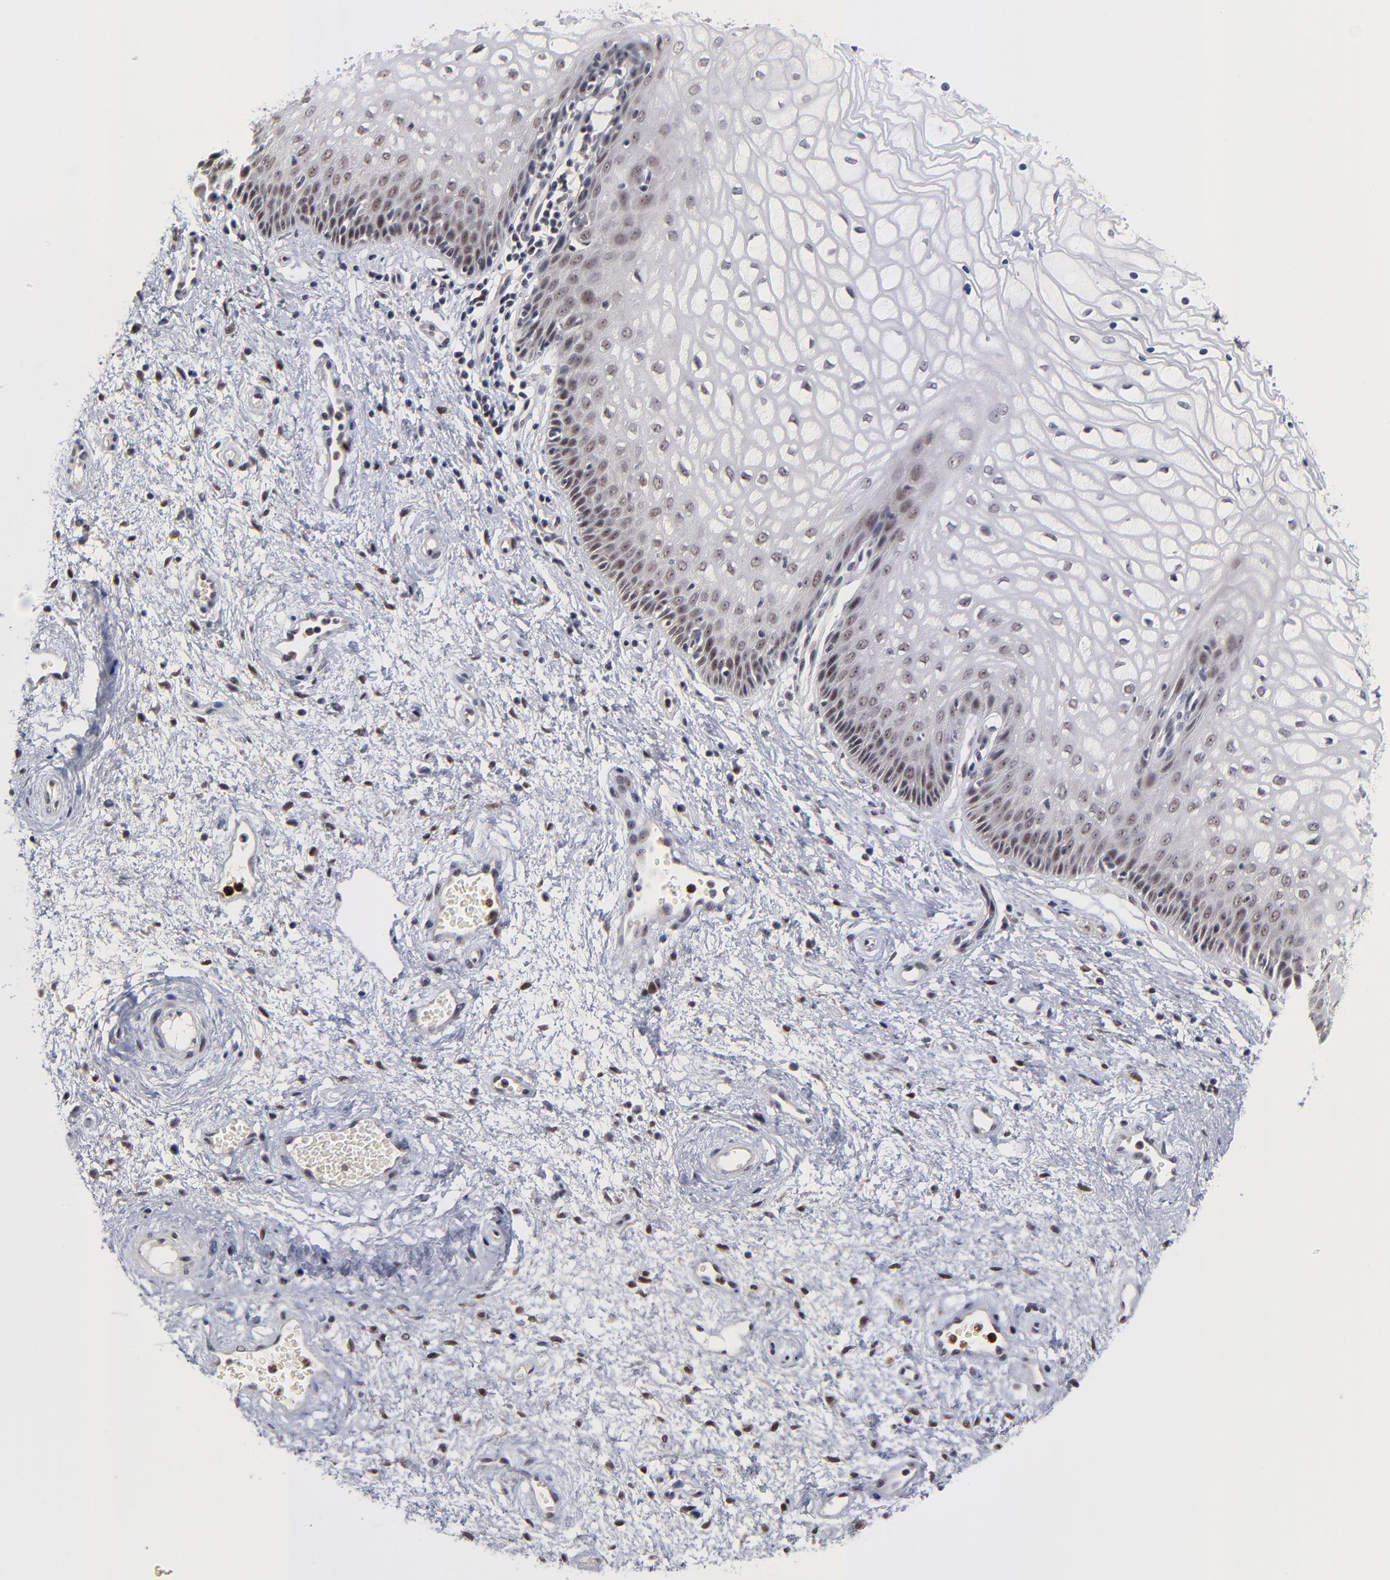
{"staining": {"intensity": "moderate", "quantity": "25%-75%", "location": "nuclear"}, "tissue": "vagina", "cell_type": "Squamous epithelial cells", "image_type": "normal", "snomed": [{"axis": "morphology", "description": "Normal tissue, NOS"}, {"axis": "topography", "description": "Vagina"}], "caption": "Immunohistochemical staining of normal human vagina displays moderate nuclear protein expression in about 25%-75% of squamous epithelial cells. (DAB (3,3'-diaminobenzidine) IHC with brightfield microscopy, high magnification).", "gene": "ZNF419", "patient": {"sex": "female", "age": 34}}